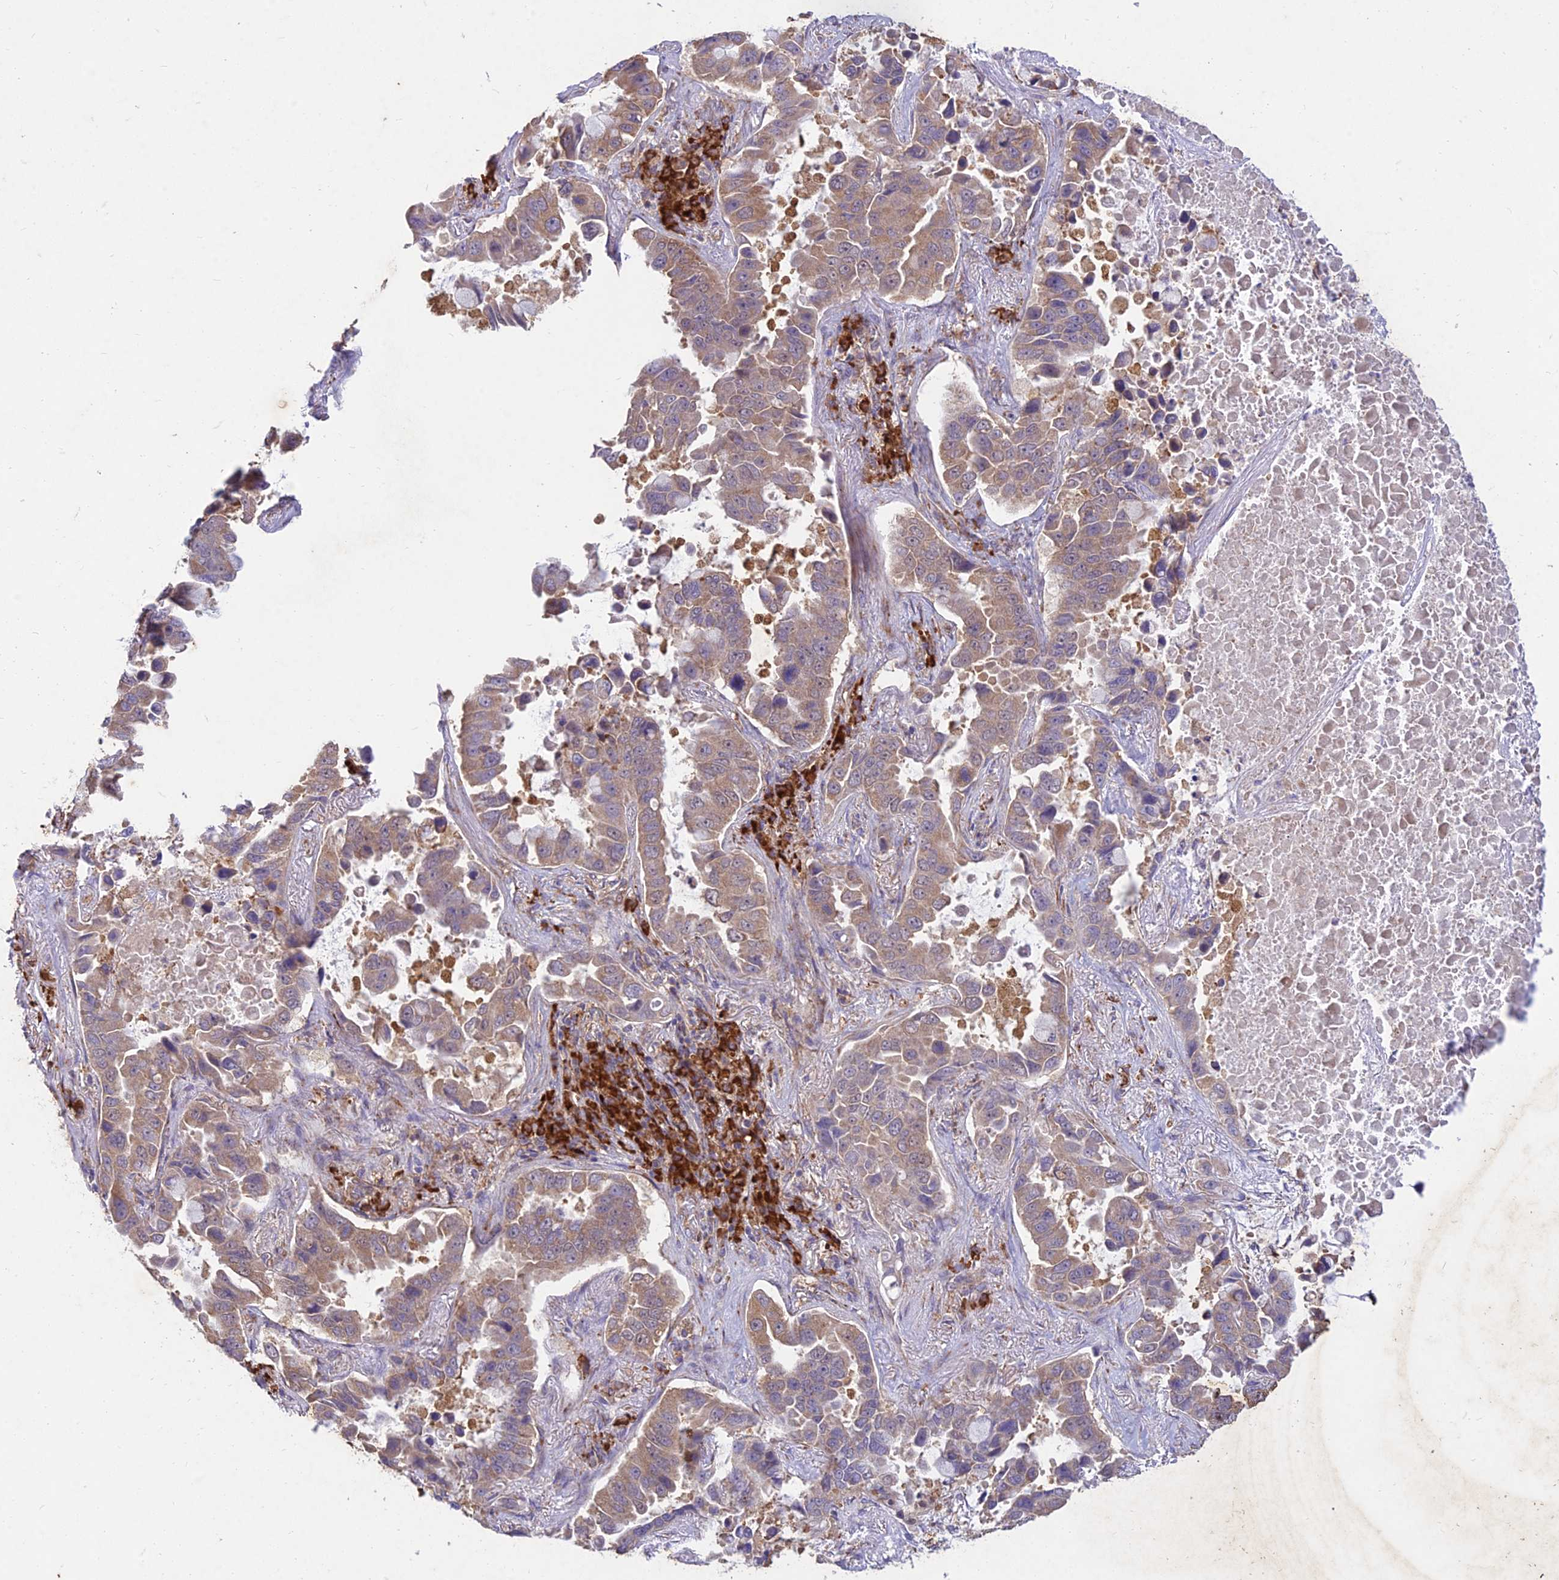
{"staining": {"intensity": "moderate", "quantity": ">75%", "location": "cytoplasmic/membranous"}, "tissue": "lung cancer", "cell_type": "Tumor cells", "image_type": "cancer", "snomed": [{"axis": "morphology", "description": "Adenocarcinoma, NOS"}, {"axis": "topography", "description": "Lung"}], "caption": "A brown stain shows moderate cytoplasmic/membranous positivity of a protein in human lung cancer tumor cells. Nuclei are stained in blue.", "gene": "NXNL2", "patient": {"sex": "male", "age": 64}}